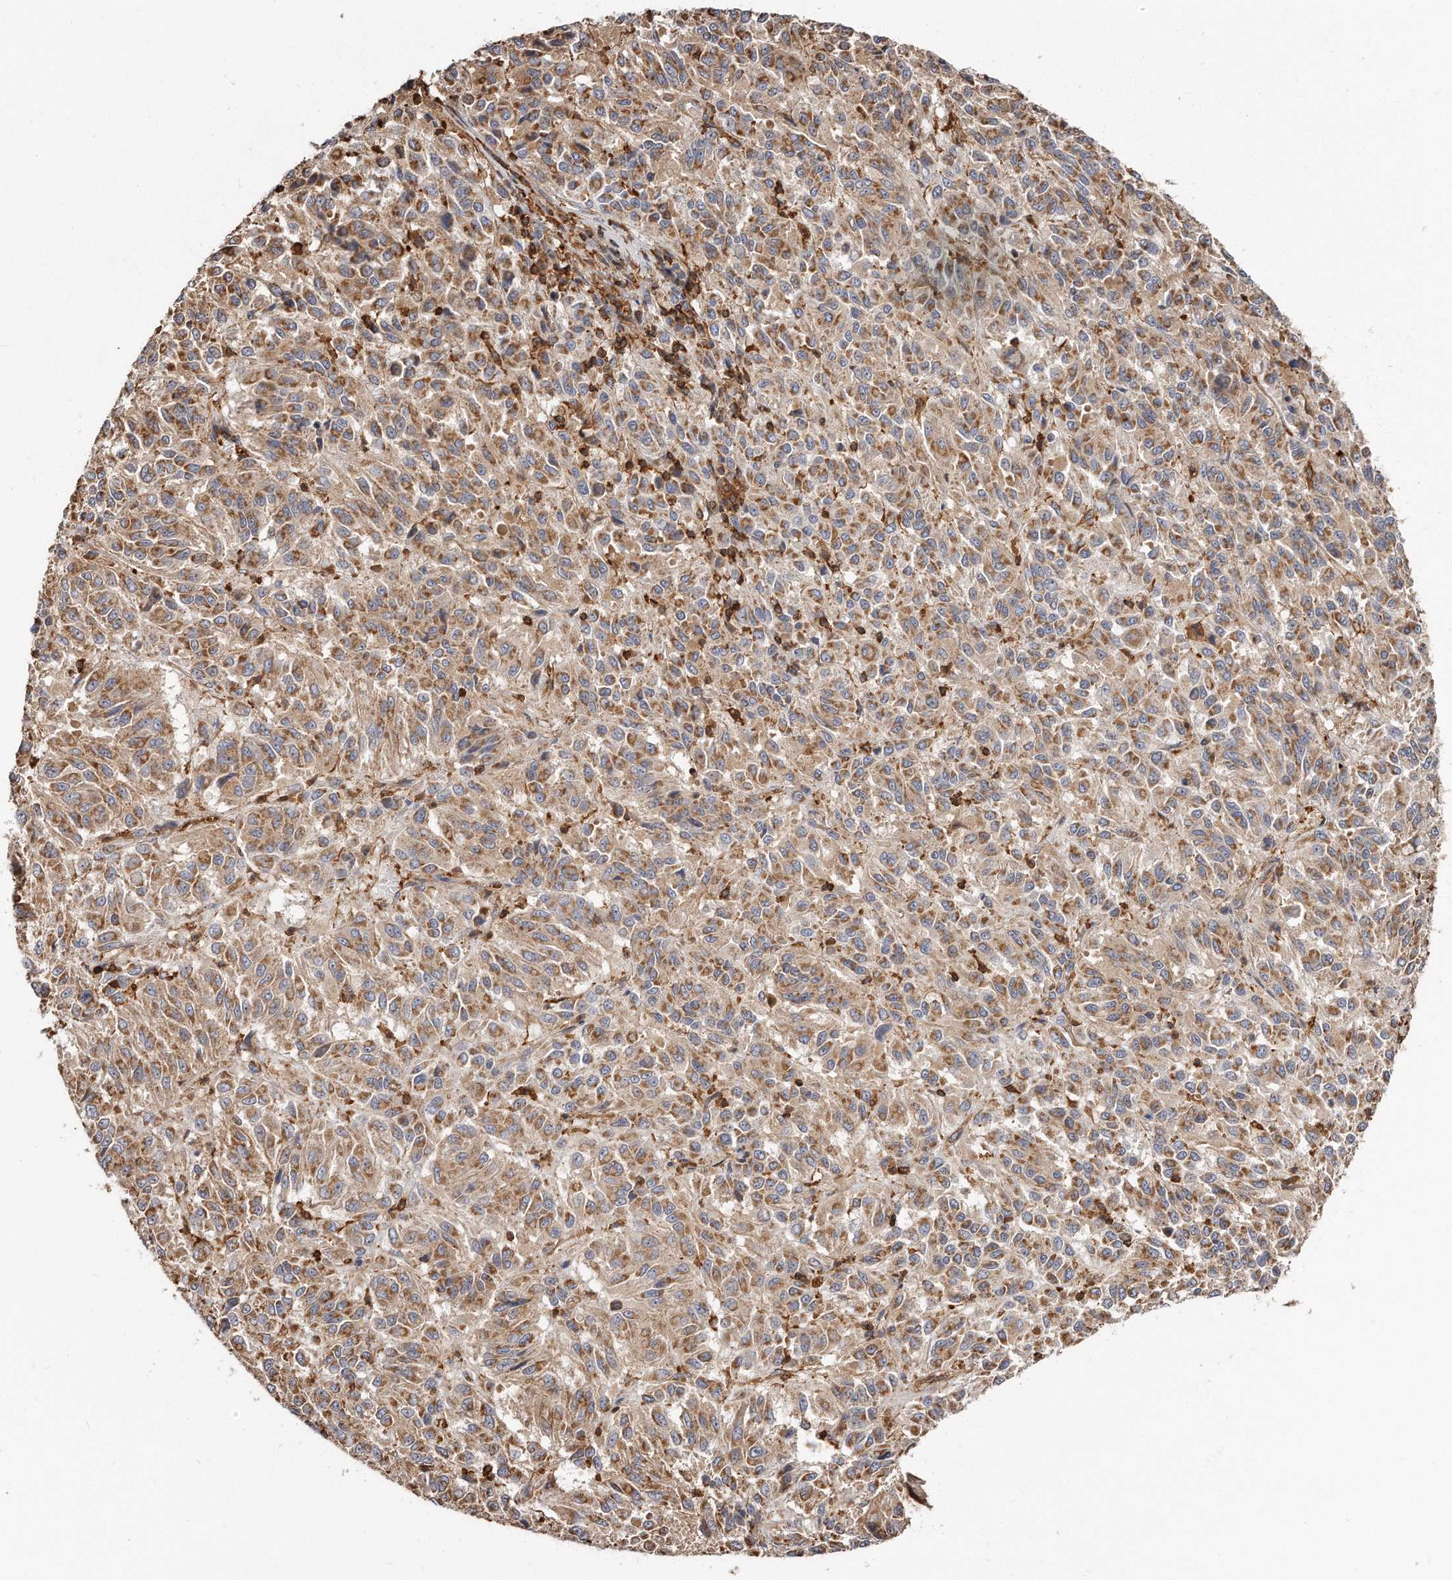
{"staining": {"intensity": "weak", "quantity": ">75%", "location": "cytoplasmic/membranous"}, "tissue": "melanoma", "cell_type": "Tumor cells", "image_type": "cancer", "snomed": [{"axis": "morphology", "description": "Malignant melanoma, Metastatic site"}, {"axis": "topography", "description": "Lung"}], "caption": "There is low levels of weak cytoplasmic/membranous staining in tumor cells of melanoma, as demonstrated by immunohistochemical staining (brown color).", "gene": "CAP1", "patient": {"sex": "male", "age": 64}}